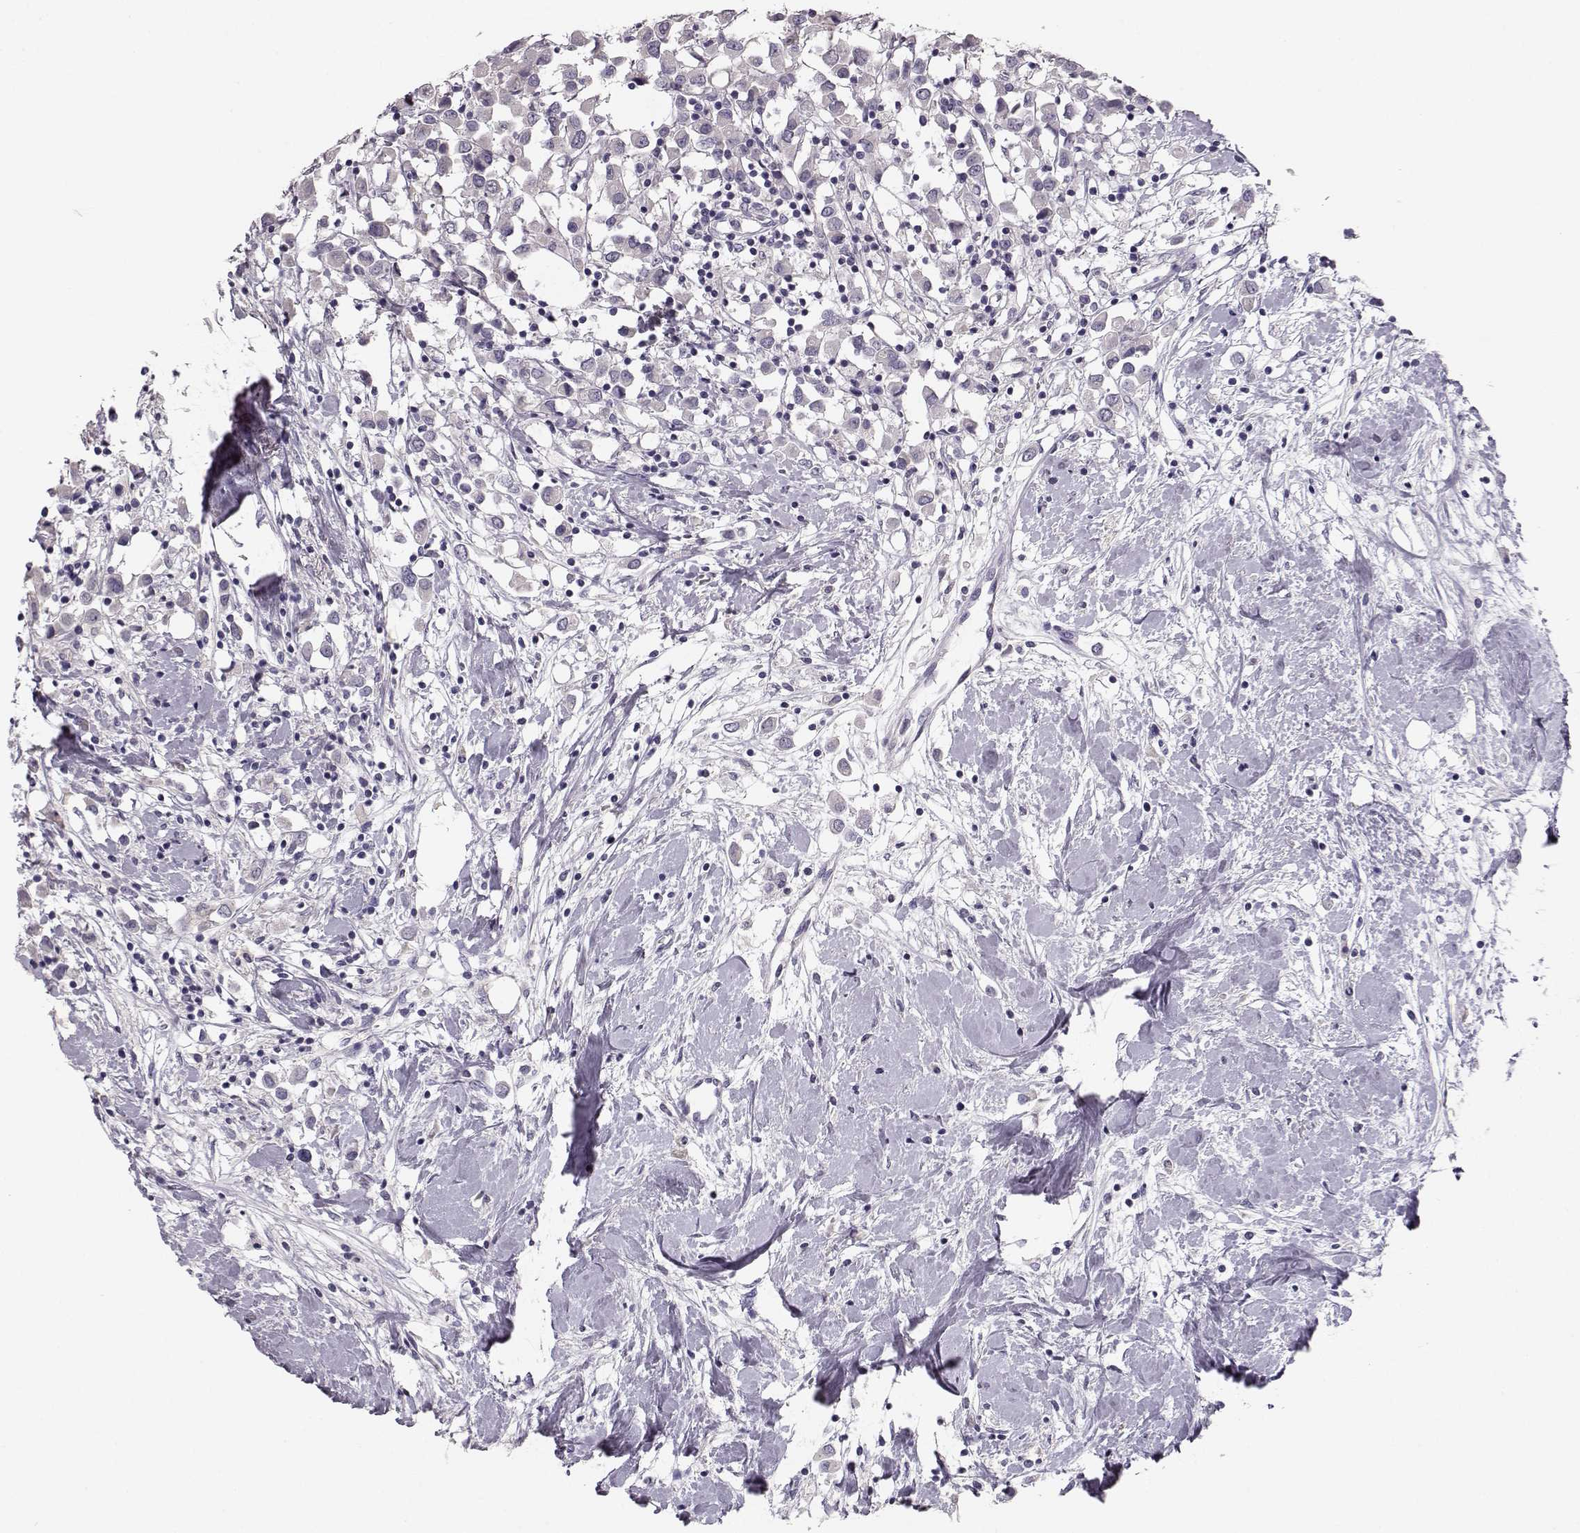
{"staining": {"intensity": "negative", "quantity": "none", "location": "none"}, "tissue": "breast cancer", "cell_type": "Tumor cells", "image_type": "cancer", "snomed": [{"axis": "morphology", "description": "Duct carcinoma"}, {"axis": "topography", "description": "Breast"}], "caption": "Tumor cells show no significant protein expression in breast cancer. Nuclei are stained in blue.", "gene": "BFSP2", "patient": {"sex": "female", "age": 61}}